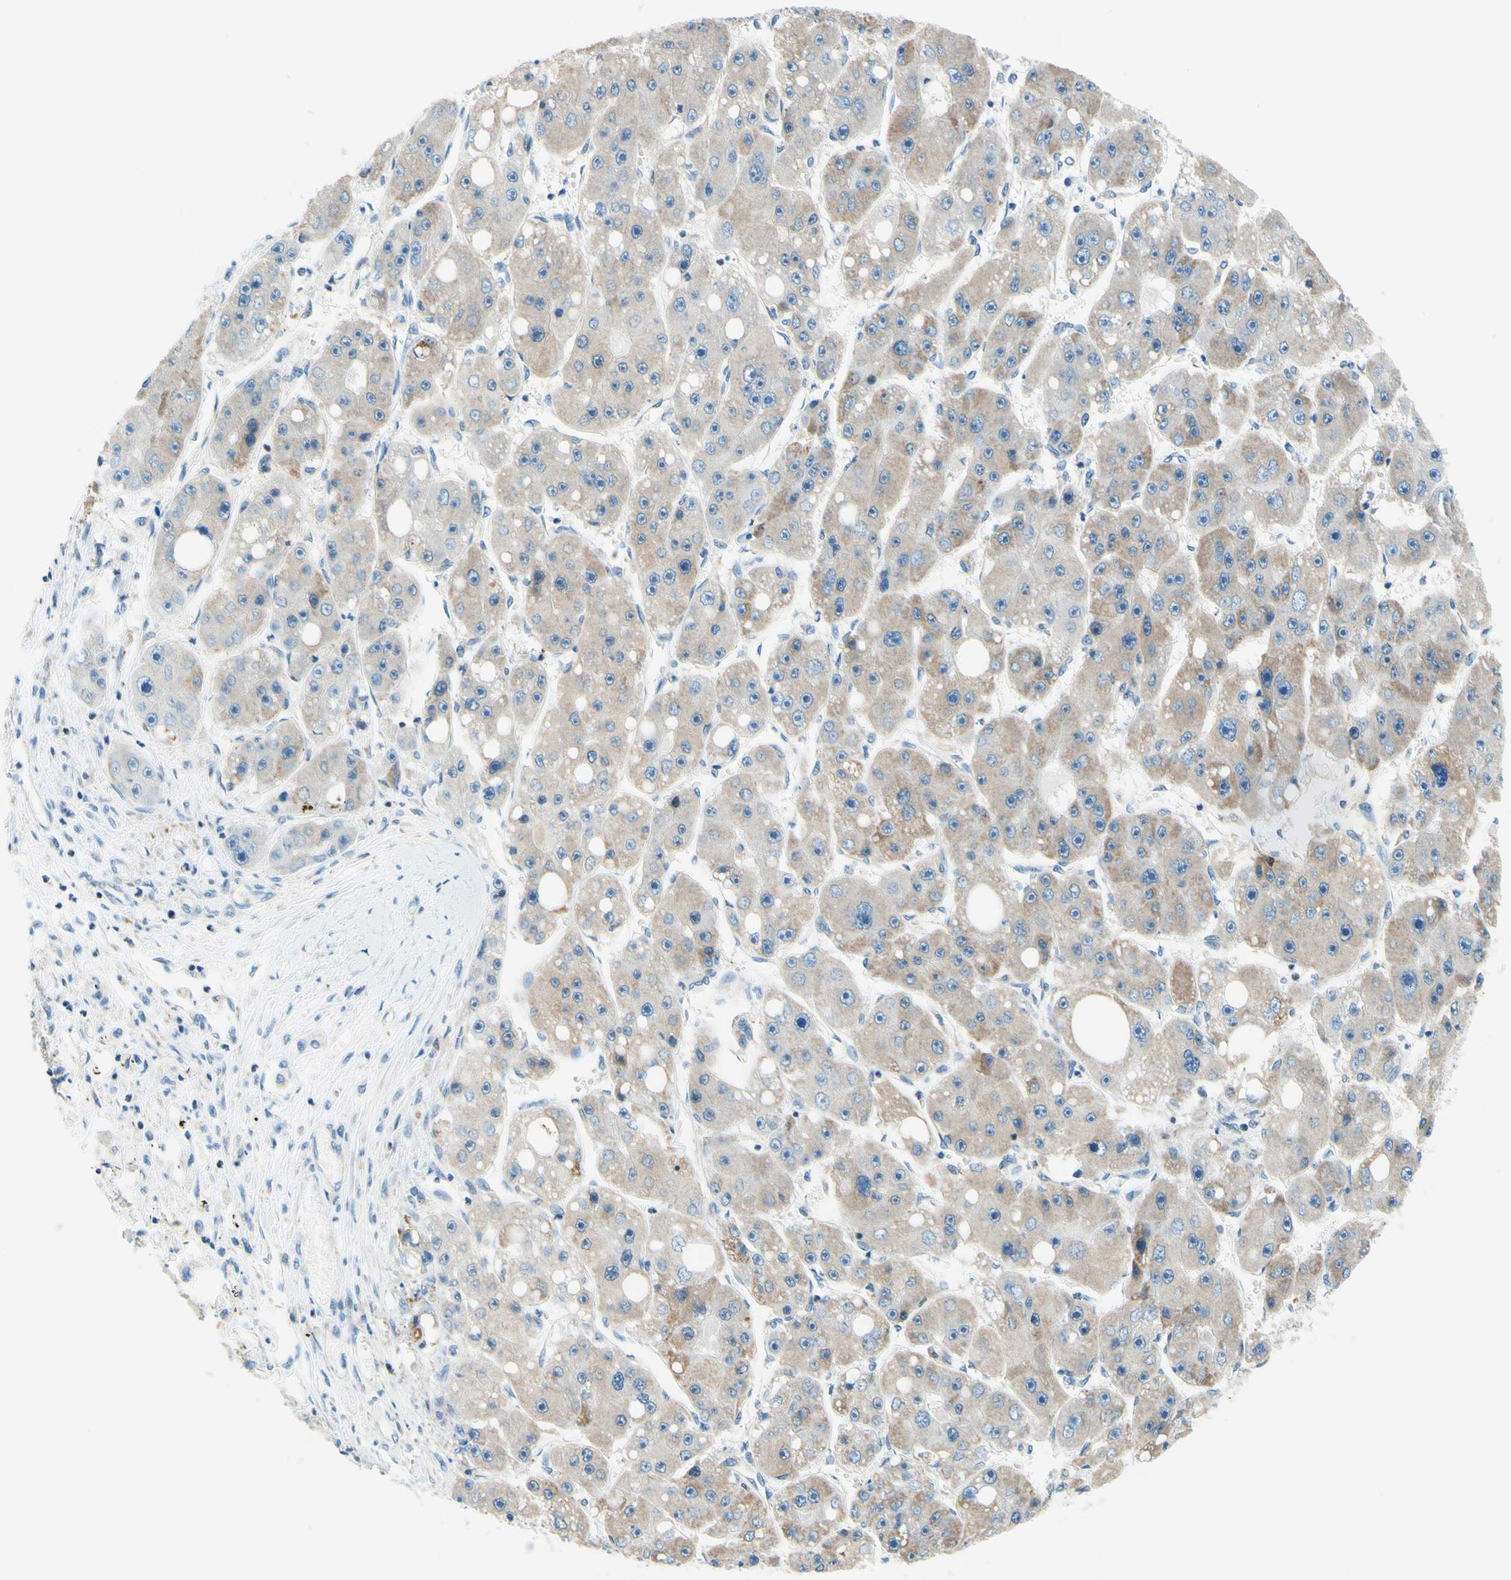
{"staining": {"intensity": "weak", "quantity": ">75%", "location": "cytoplasmic/membranous"}, "tissue": "liver cancer", "cell_type": "Tumor cells", "image_type": "cancer", "snomed": [{"axis": "morphology", "description": "Carcinoma, Hepatocellular, NOS"}, {"axis": "topography", "description": "Liver"}], "caption": "Weak cytoplasmic/membranous protein positivity is identified in about >75% of tumor cells in hepatocellular carcinoma (liver).", "gene": "CBX7", "patient": {"sex": "female", "age": 61}}